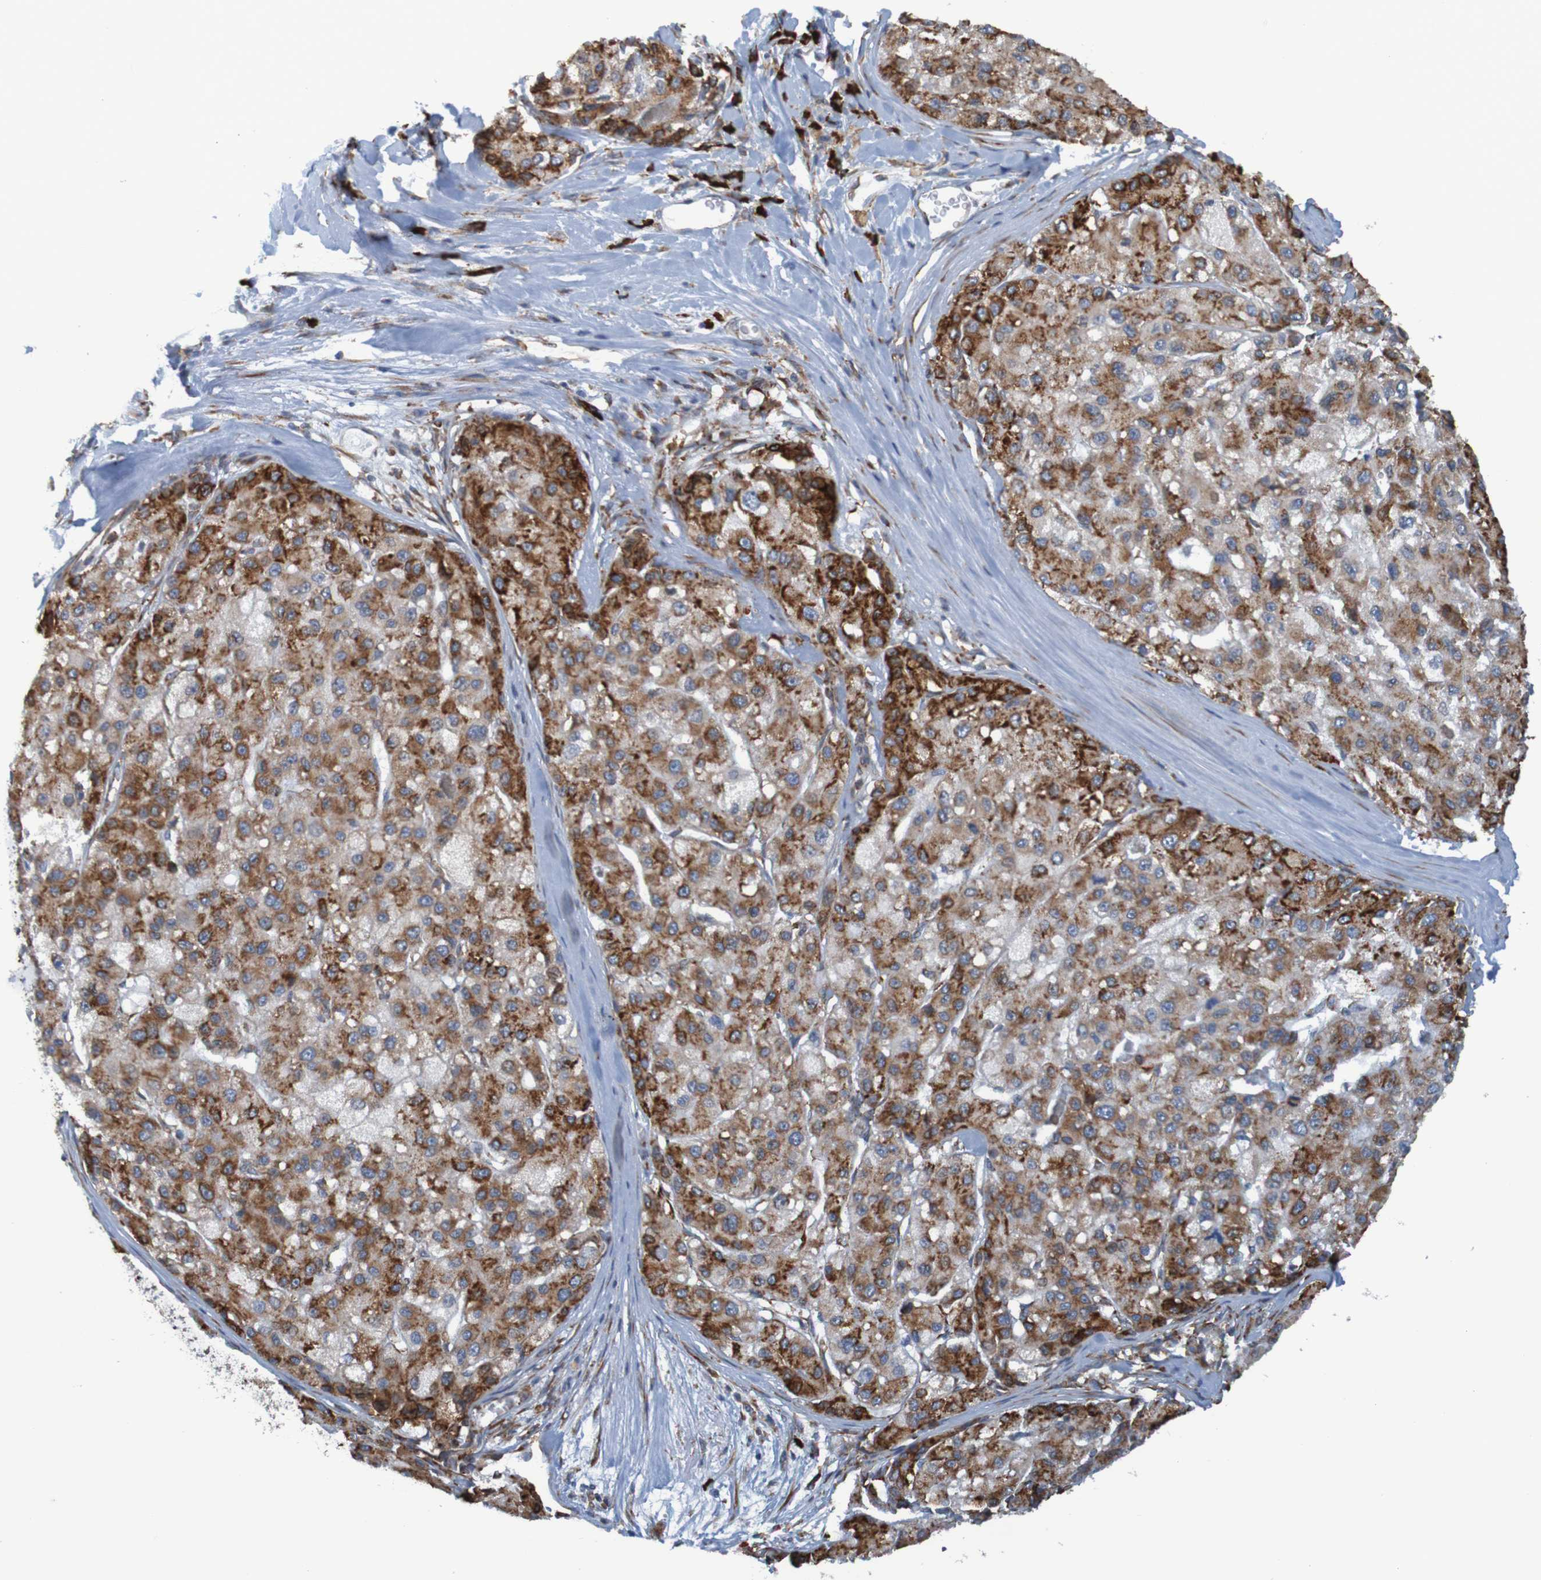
{"staining": {"intensity": "moderate", "quantity": ">75%", "location": "cytoplasmic/membranous"}, "tissue": "liver cancer", "cell_type": "Tumor cells", "image_type": "cancer", "snomed": [{"axis": "morphology", "description": "Carcinoma, Hepatocellular, NOS"}, {"axis": "topography", "description": "Liver"}], "caption": "IHC of human liver cancer (hepatocellular carcinoma) demonstrates medium levels of moderate cytoplasmic/membranous expression in approximately >75% of tumor cells.", "gene": "SSR1", "patient": {"sex": "male", "age": 80}}